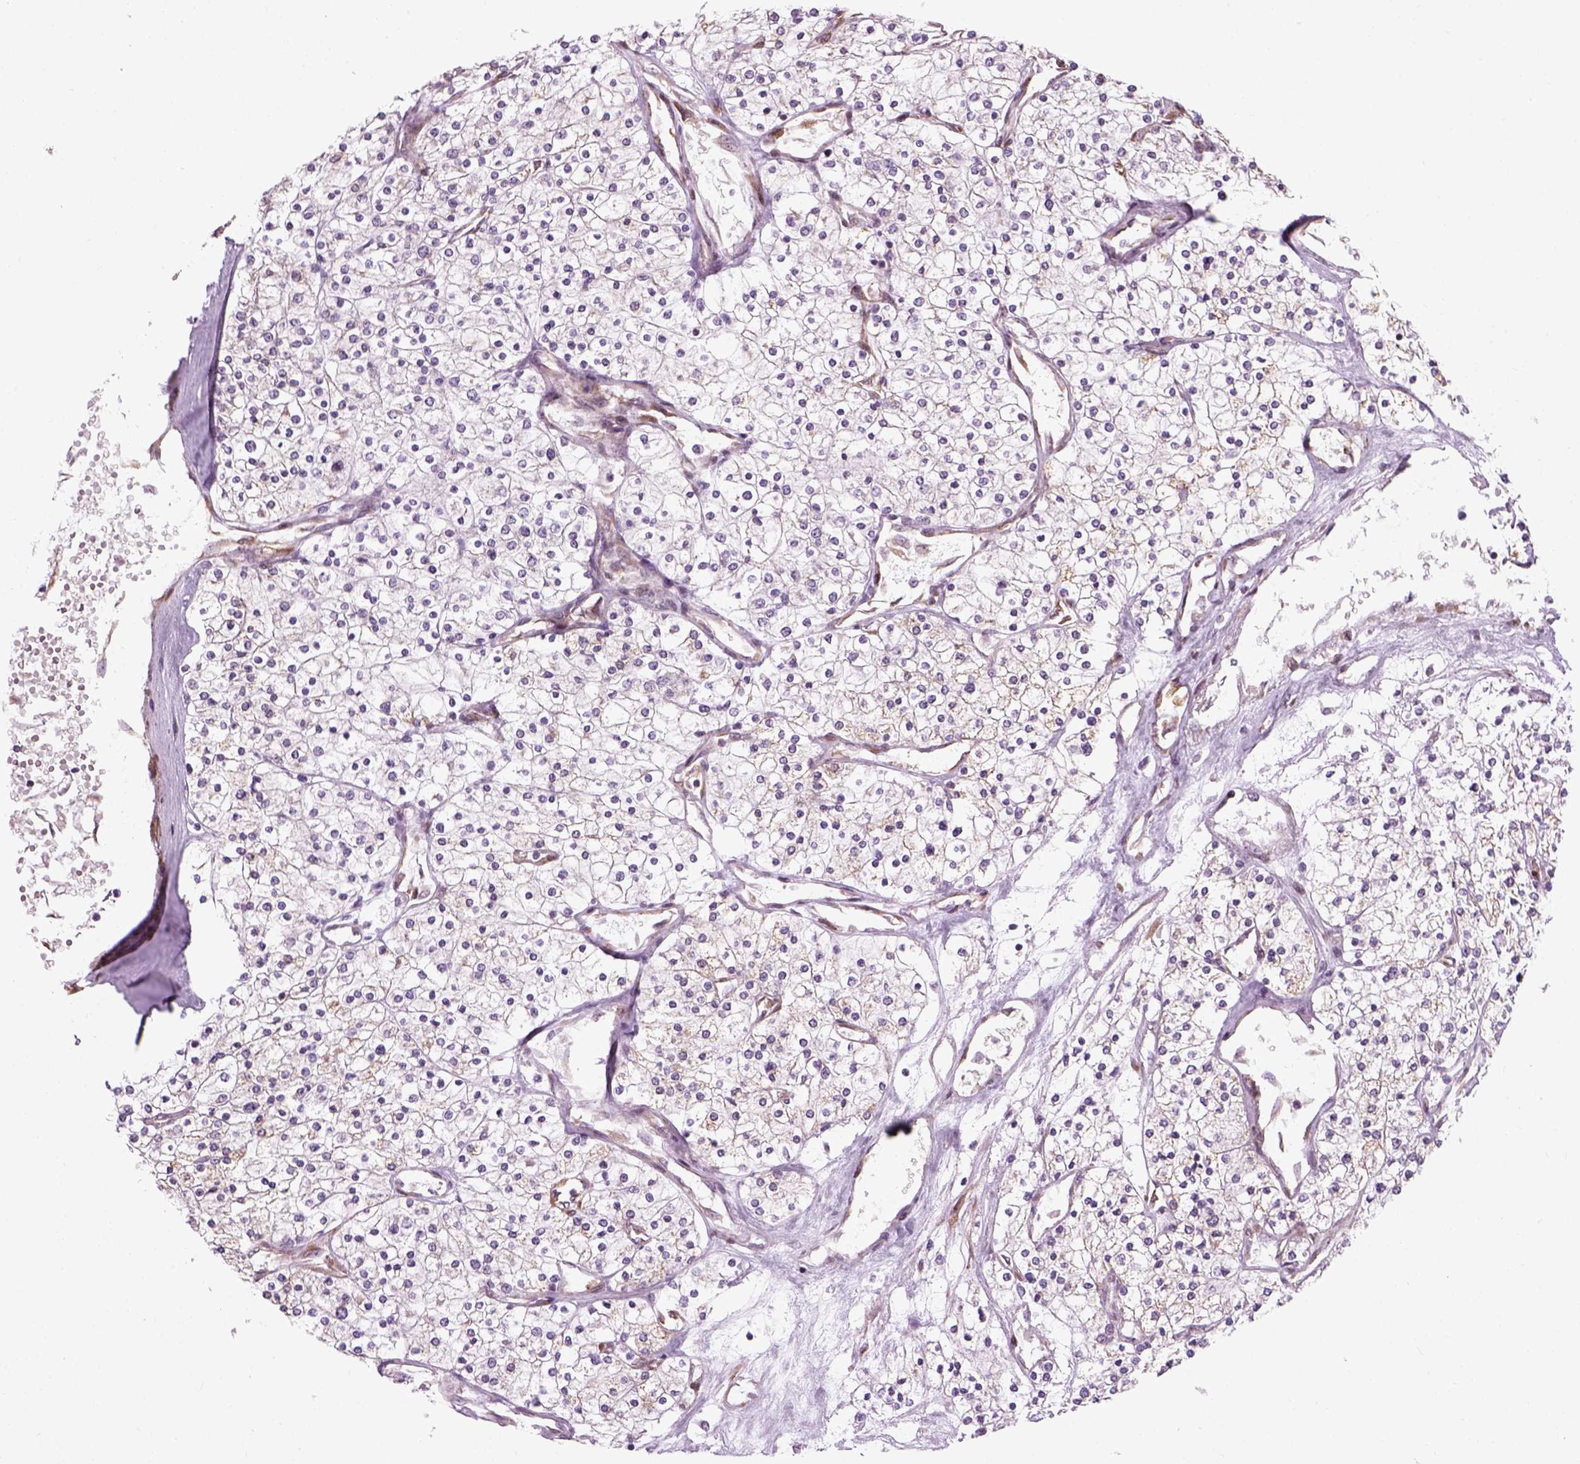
{"staining": {"intensity": "weak", "quantity": "<25%", "location": "cytoplasmic/membranous"}, "tissue": "renal cancer", "cell_type": "Tumor cells", "image_type": "cancer", "snomed": [{"axis": "morphology", "description": "Adenocarcinoma, NOS"}, {"axis": "topography", "description": "Kidney"}], "caption": "A photomicrograph of human renal cancer is negative for staining in tumor cells.", "gene": "XK", "patient": {"sex": "male", "age": 80}}